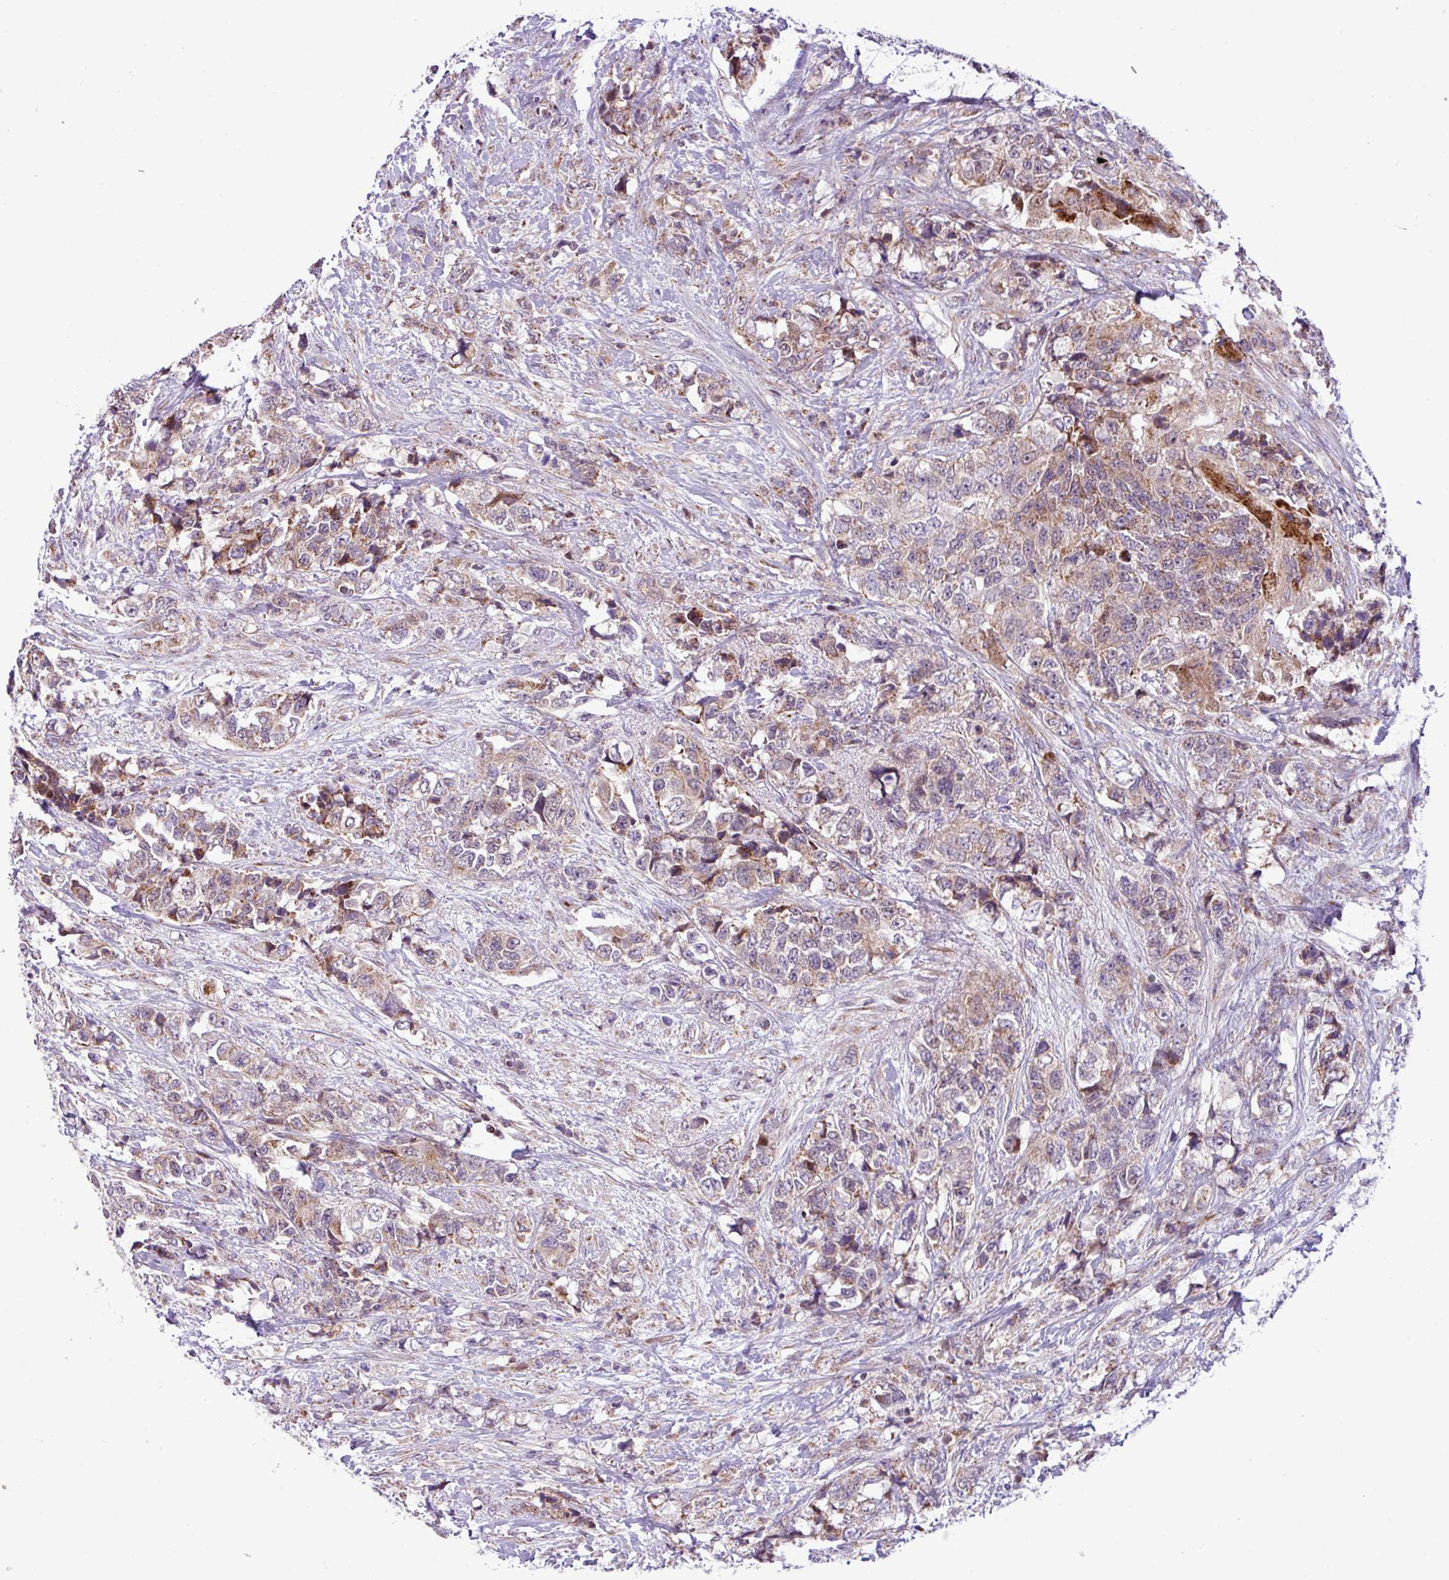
{"staining": {"intensity": "moderate", "quantity": "25%-75%", "location": "cytoplasmic/membranous"}, "tissue": "urothelial cancer", "cell_type": "Tumor cells", "image_type": "cancer", "snomed": [{"axis": "morphology", "description": "Urothelial carcinoma, High grade"}, {"axis": "topography", "description": "Urinary bladder"}], "caption": "Protein expression analysis of human urothelial cancer reveals moderate cytoplasmic/membranous staining in approximately 25%-75% of tumor cells.", "gene": "B3GNT9", "patient": {"sex": "female", "age": 78}}